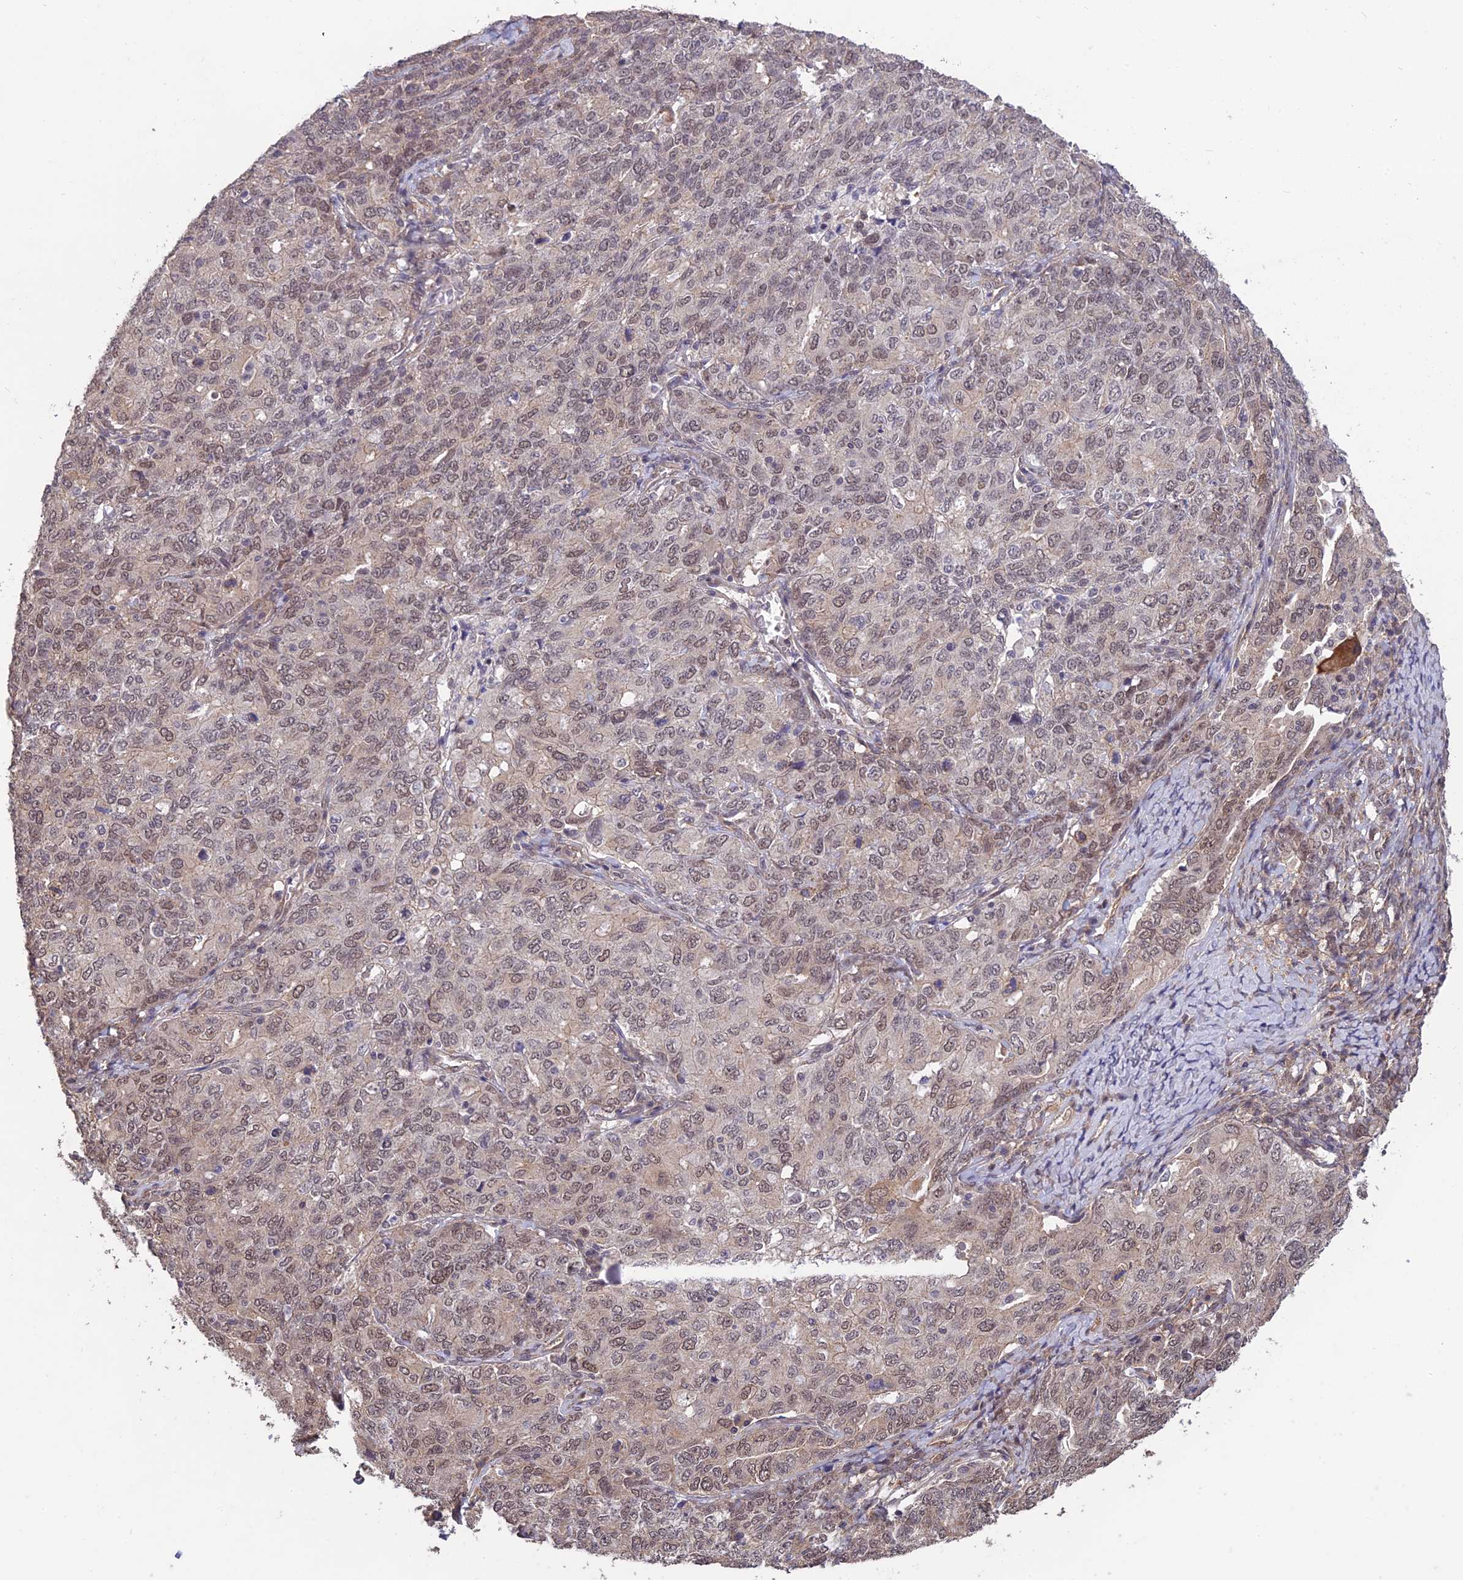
{"staining": {"intensity": "weak", "quantity": "25%-75%", "location": "nuclear"}, "tissue": "ovarian cancer", "cell_type": "Tumor cells", "image_type": "cancer", "snomed": [{"axis": "morphology", "description": "Carcinoma, endometroid"}, {"axis": "topography", "description": "Ovary"}], "caption": "Human ovarian endometroid carcinoma stained with a protein marker reveals weak staining in tumor cells.", "gene": "PAGR1", "patient": {"sex": "female", "age": 62}}